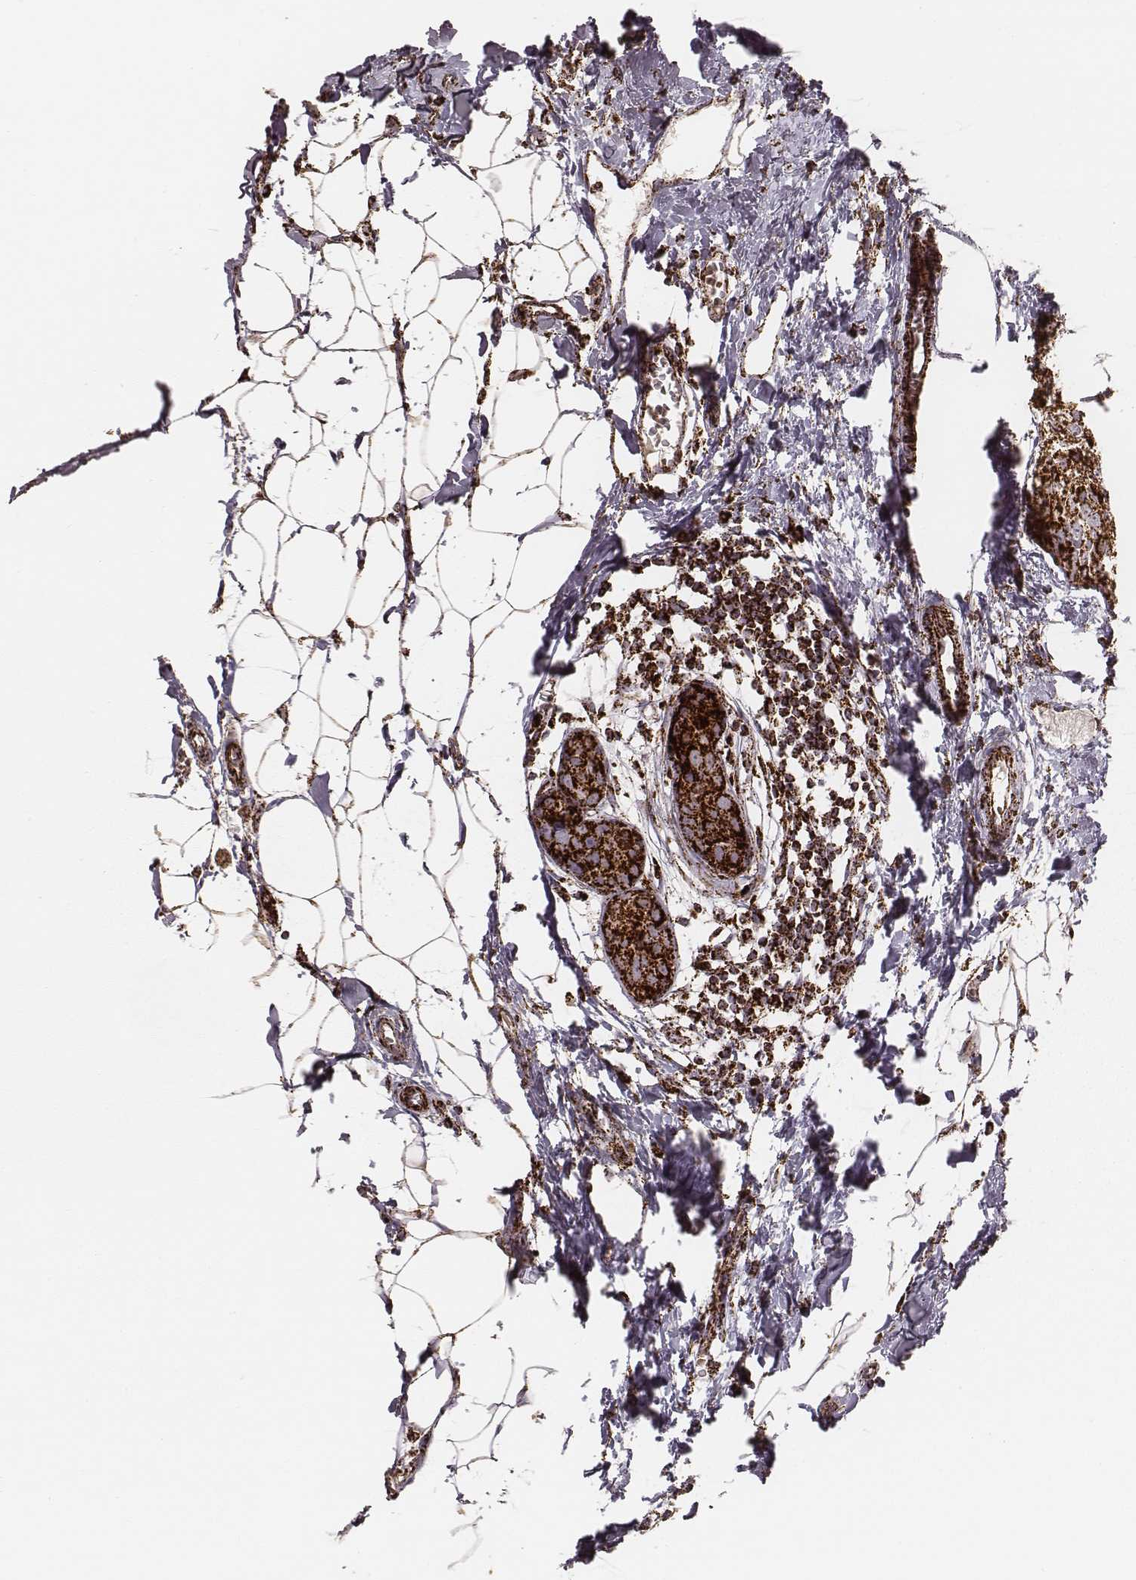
{"staining": {"intensity": "strong", "quantity": ">75%", "location": "cytoplasmic/membranous"}, "tissue": "breast cancer", "cell_type": "Tumor cells", "image_type": "cancer", "snomed": [{"axis": "morphology", "description": "Duct carcinoma"}, {"axis": "topography", "description": "Breast"}], "caption": "Immunohistochemical staining of human breast cancer exhibits strong cytoplasmic/membranous protein positivity in about >75% of tumor cells. The staining is performed using DAB (3,3'-diaminobenzidine) brown chromogen to label protein expression. The nuclei are counter-stained blue using hematoxylin.", "gene": "TUFM", "patient": {"sex": "female", "age": 38}}